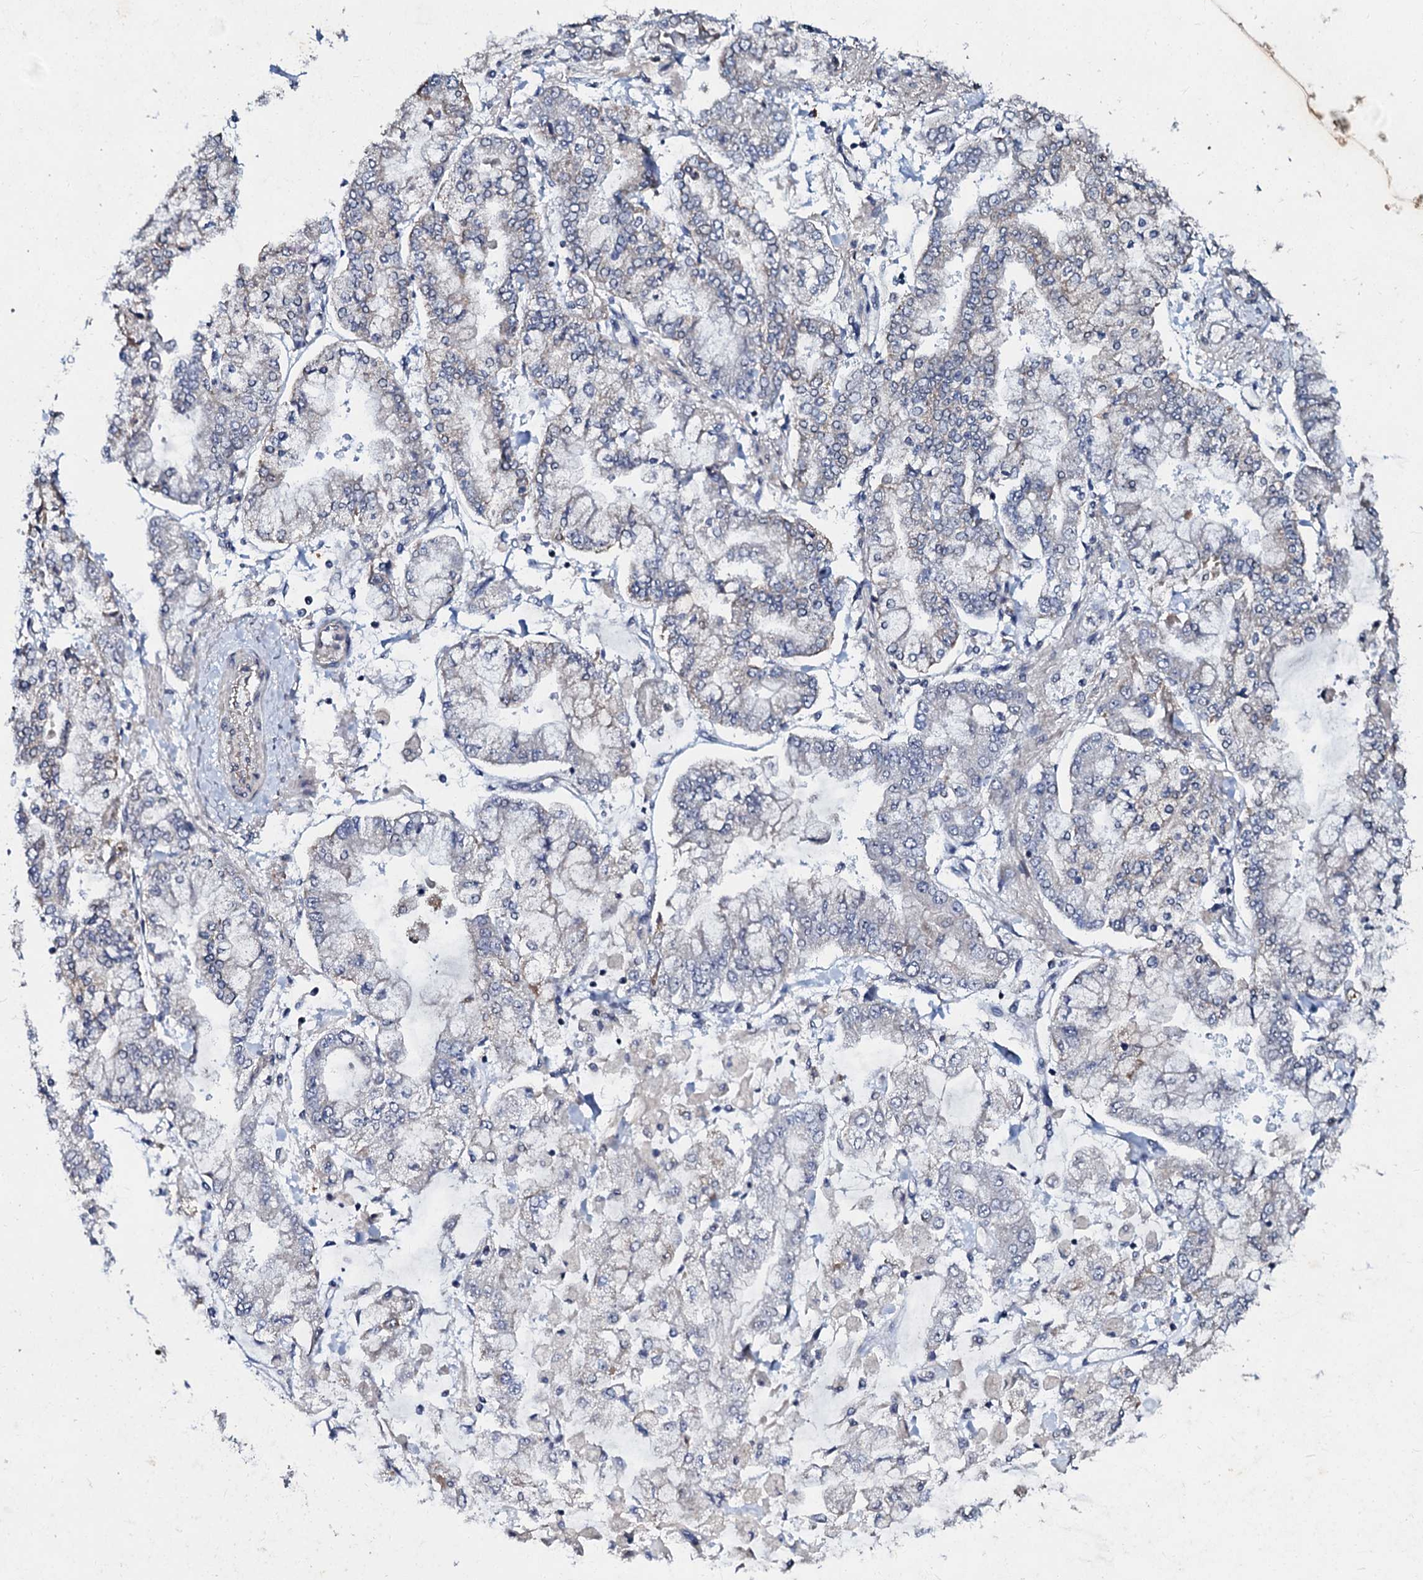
{"staining": {"intensity": "negative", "quantity": "none", "location": "none"}, "tissue": "stomach cancer", "cell_type": "Tumor cells", "image_type": "cancer", "snomed": [{"axis": "morphology", "description": "Normal tissue, NOS"}, {"axis": "morphology", "description": "Adenocarcinoma, NOS"}, {"axis": "topography", "description": "Stomach, upper"}, {"axis": "topography", "description": "Stomach"}], "caption": "This micrograph is of stomach cancer stained with IHC to label a protein in brown with the nuclei are counter-stained blue. There is no expression in tumor cells.", "gene": "SLC37A4", "patient": {"sex": "male", "age": 76}}